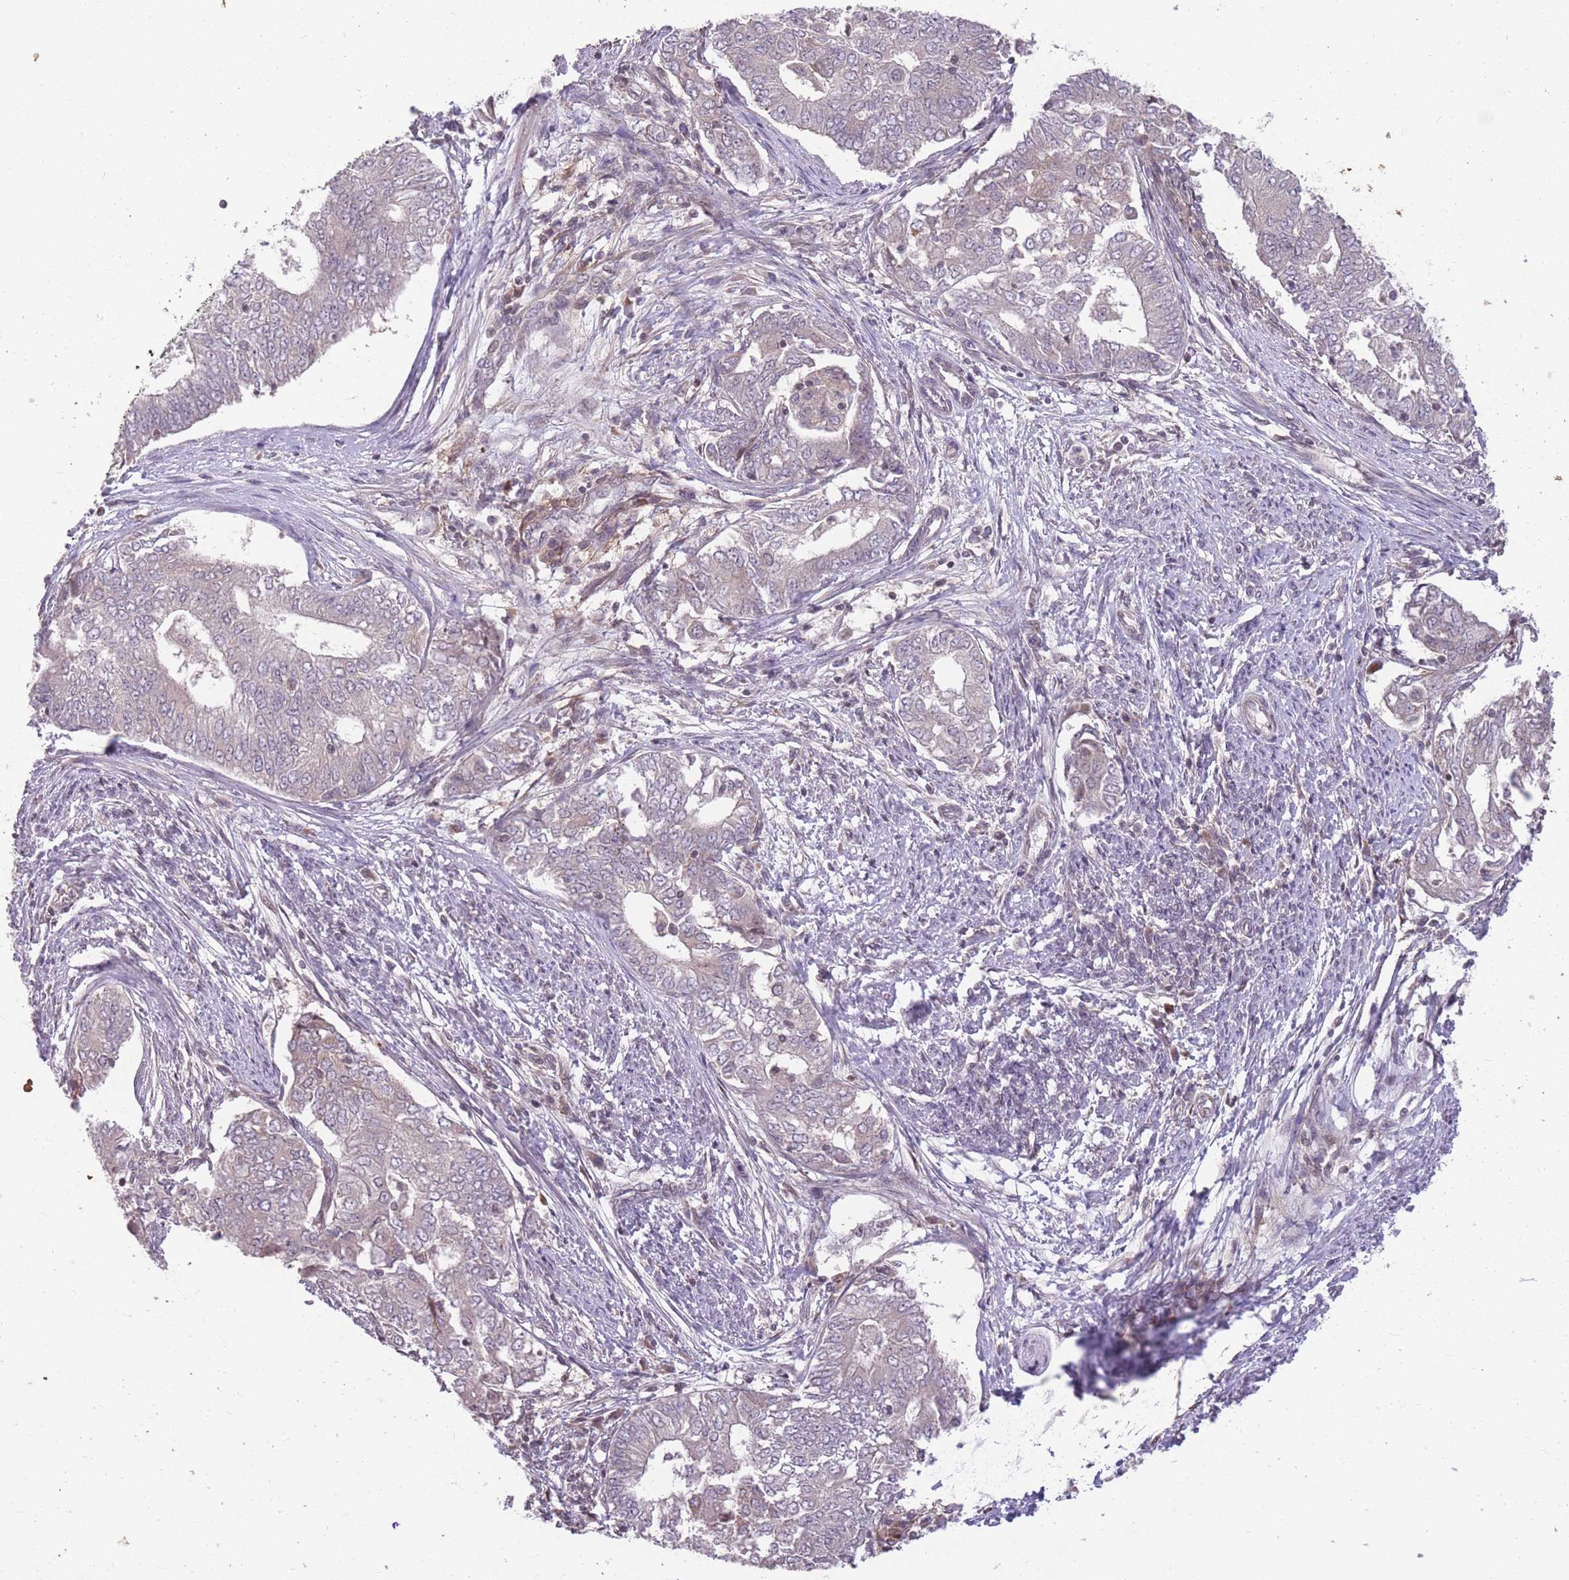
{"staining": {"intensity": "negative", "quantity": "none", "location": "none"}, "tissue": "endometrial cancer", "cell_type": "Tumor cells", "image_type": "cancer", "snomed": [{"axis": "morphology", "description": "Adenocarcinoma, NOS"}, {"axis": "topography", "description": "Endometrium"}], "caption": "A histopathology image of endometrial cancer stained for a protein displays no brown staining in tumor cells.", "gene": "GGT5", "patient": {"sex": "female", "age": 62}}